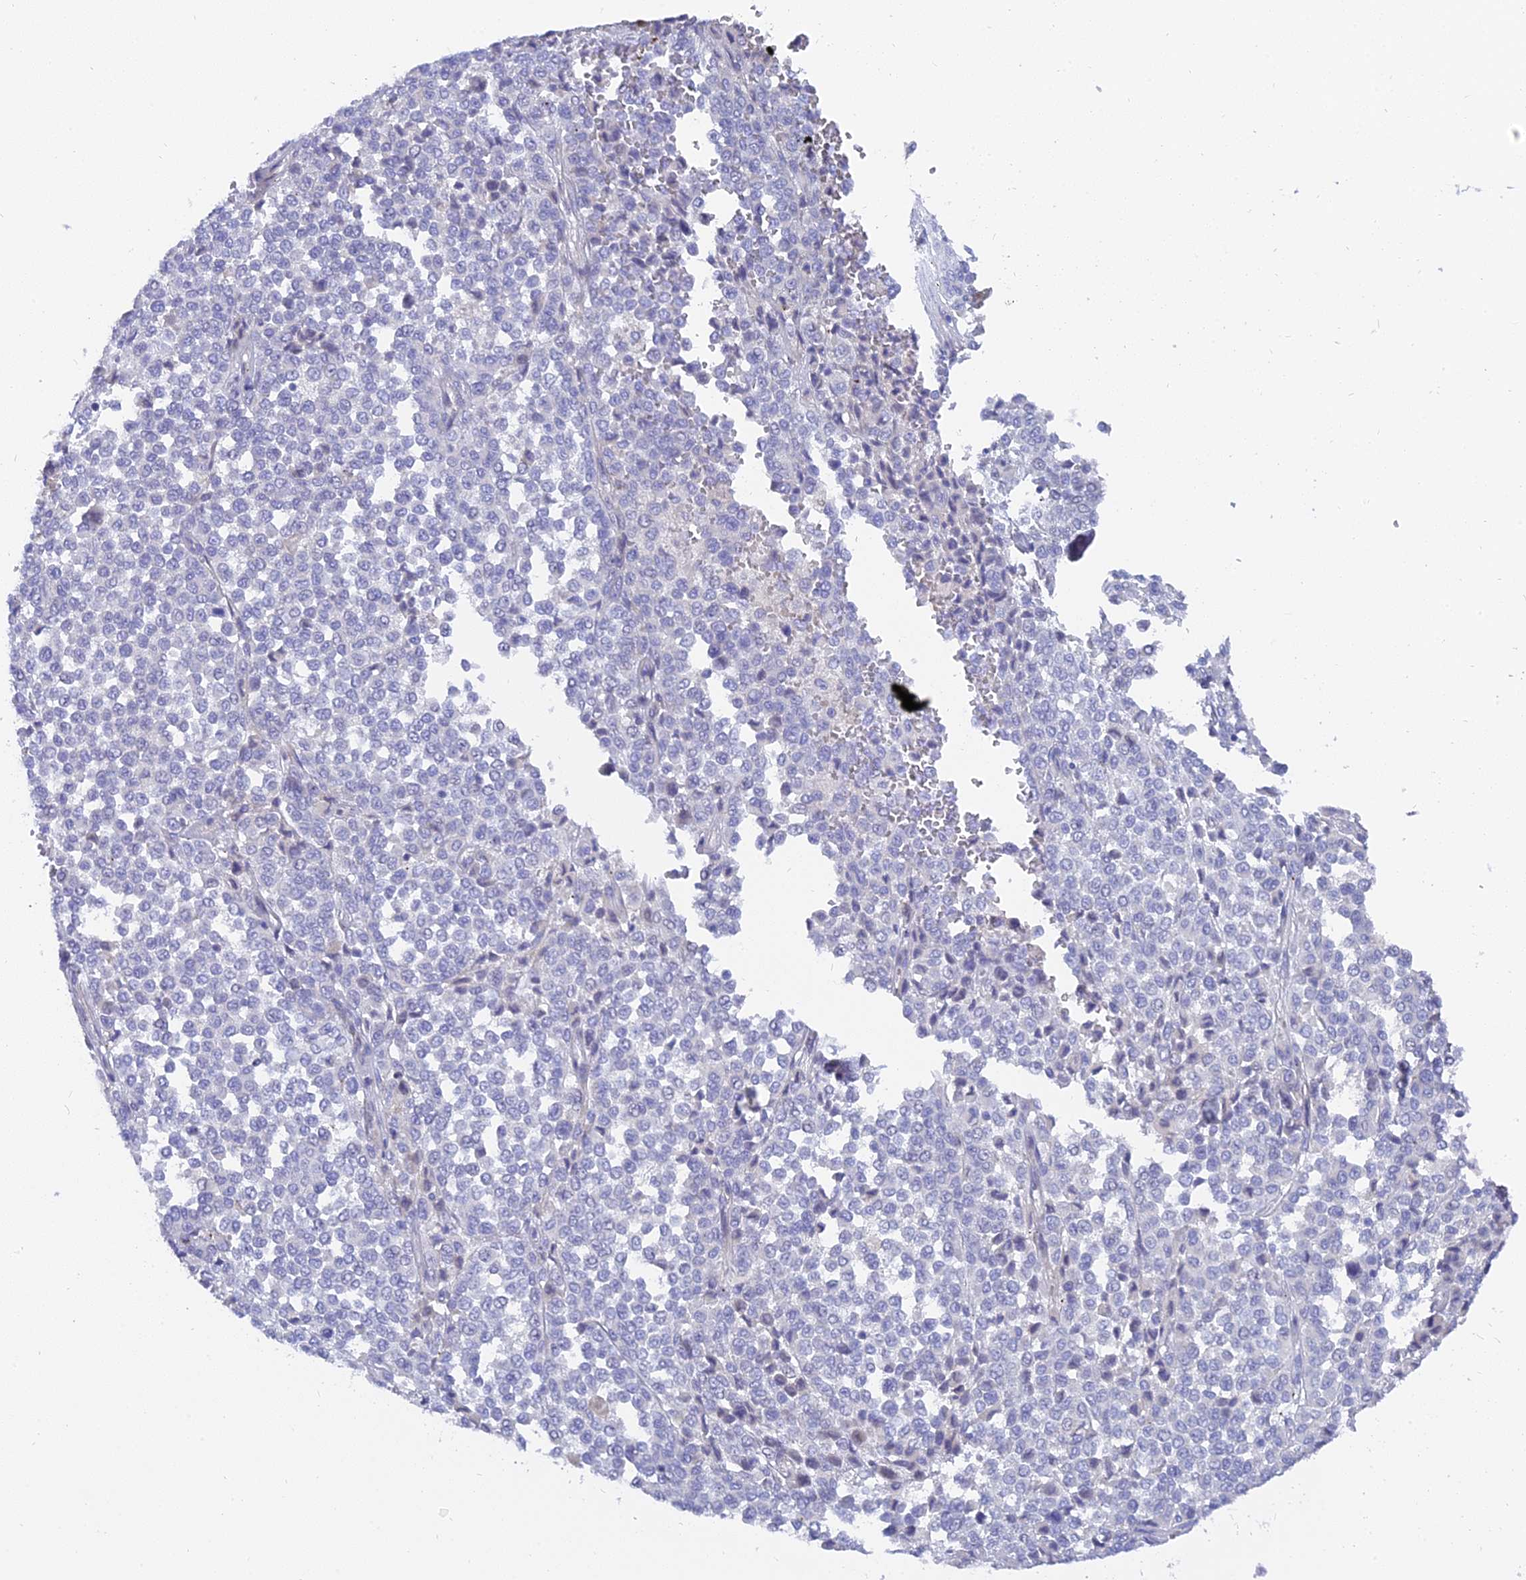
{"staining": {"intensity": "negative", "quantity": "none", "location": "none"}, "tissue": "melanoma", "cell_type": "Tumor cells", "image_type": "cancer", "snomed": [{"axis": "morphology", "description": "Malignant melanoma, Metastatic site"}, {"axis": "topography", "description": "Pancreas"}], "caption": "This is an IHC micrograph of malignant melanoma (metastatic site). There is no positivity in tumor cells.", "gene": "MBD3L1", "patient": {"sex": "female", "age": 30}}